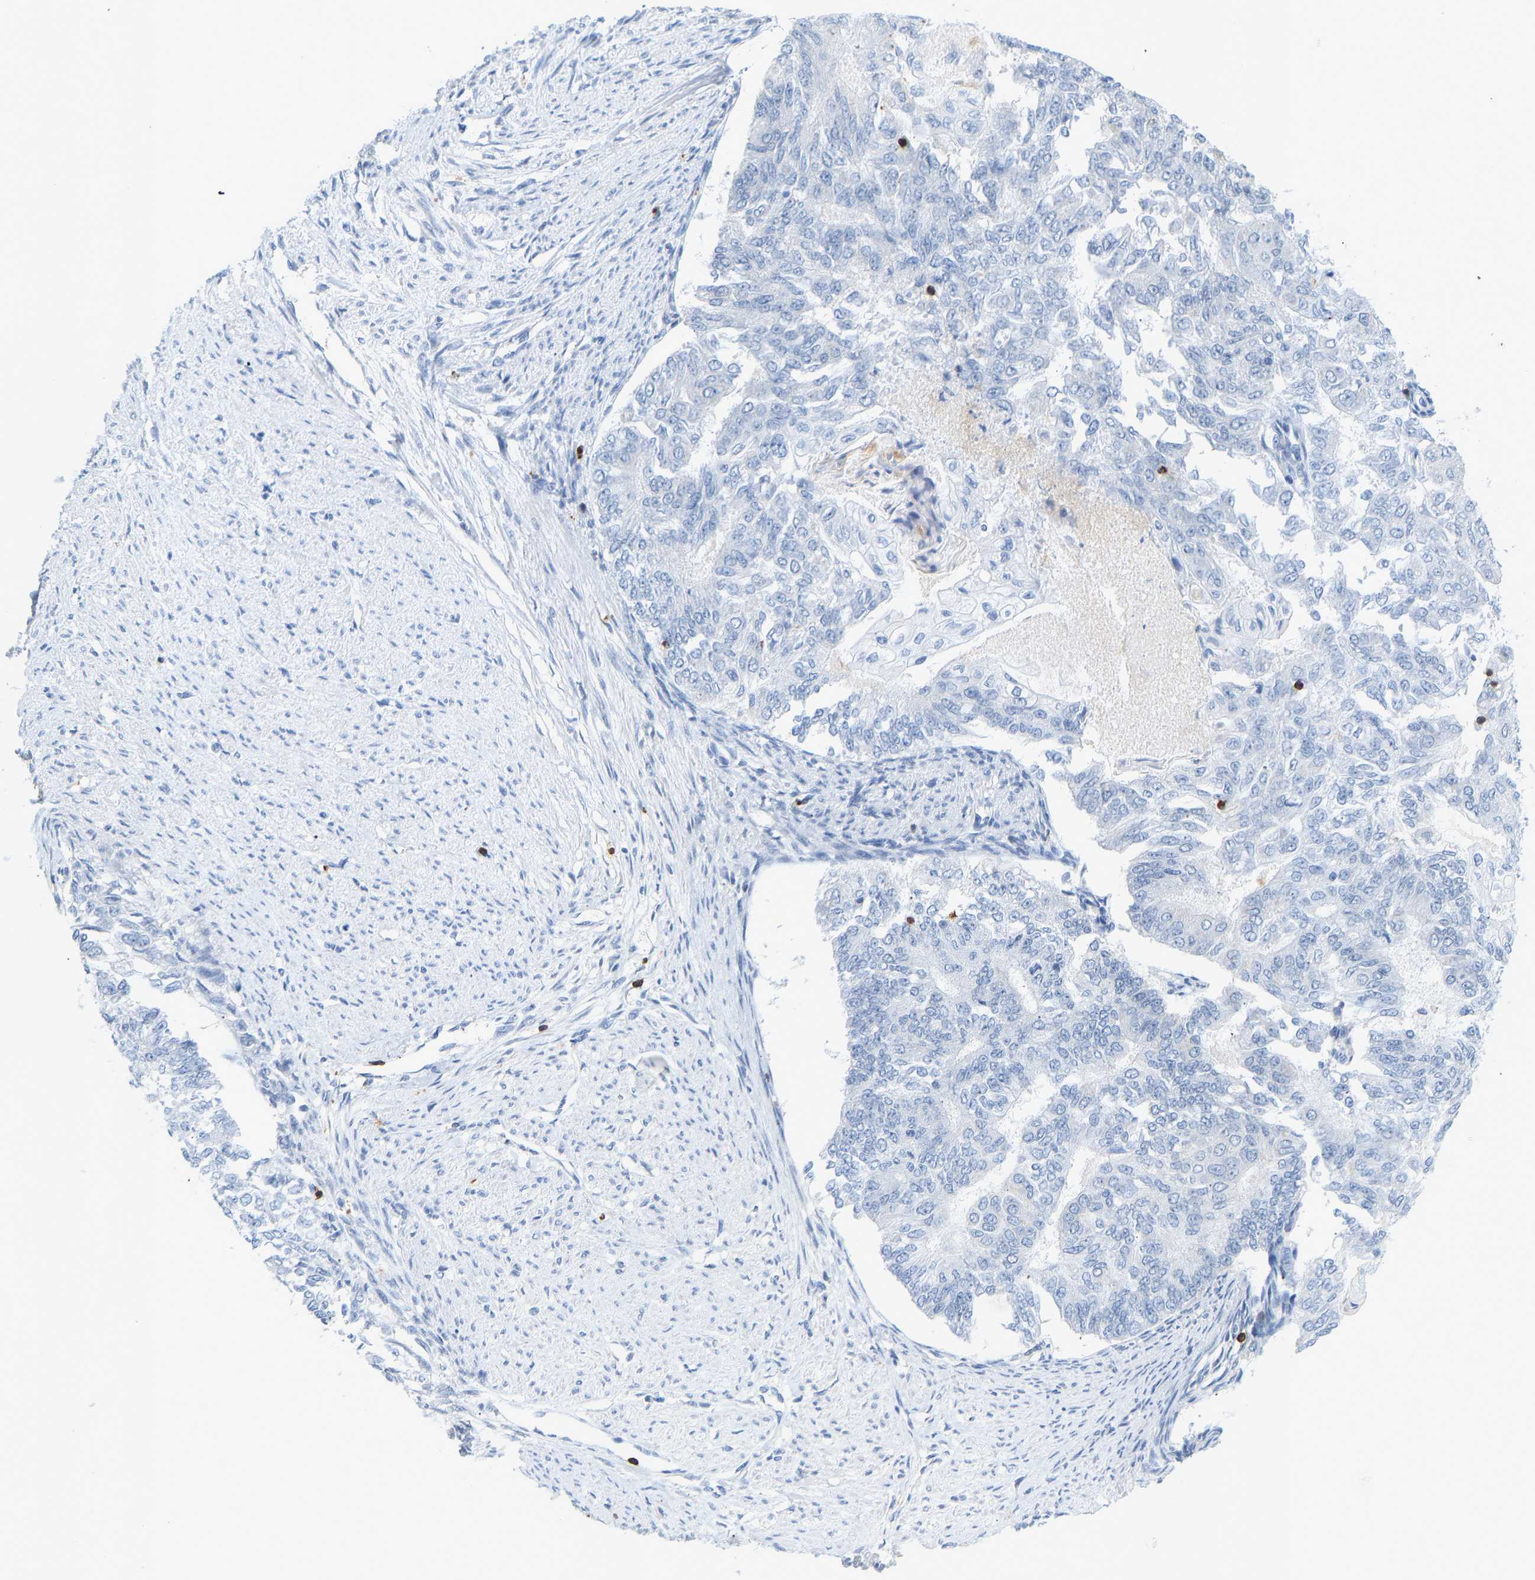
{"staining": {"intensity": "negative", "quantity": "none", "location": "none"}, "tissue": "endometrial cancer", "cell_type": "Tumor cells", "image_type": "cancer", "snomed": [{"axis": "morphology", "description": "Adenocarcinoma, NOS"}, {"axis": "topography", "description": "Endometrium"}], "caption": "A high-resolution histopathology image shows immunohistochemistry staining of endometrial adenocarcinoma, which demonstrates no significant staining in tumor cells.", "gene": "EVL", "patient": {"sex": "female", "age": 32}}